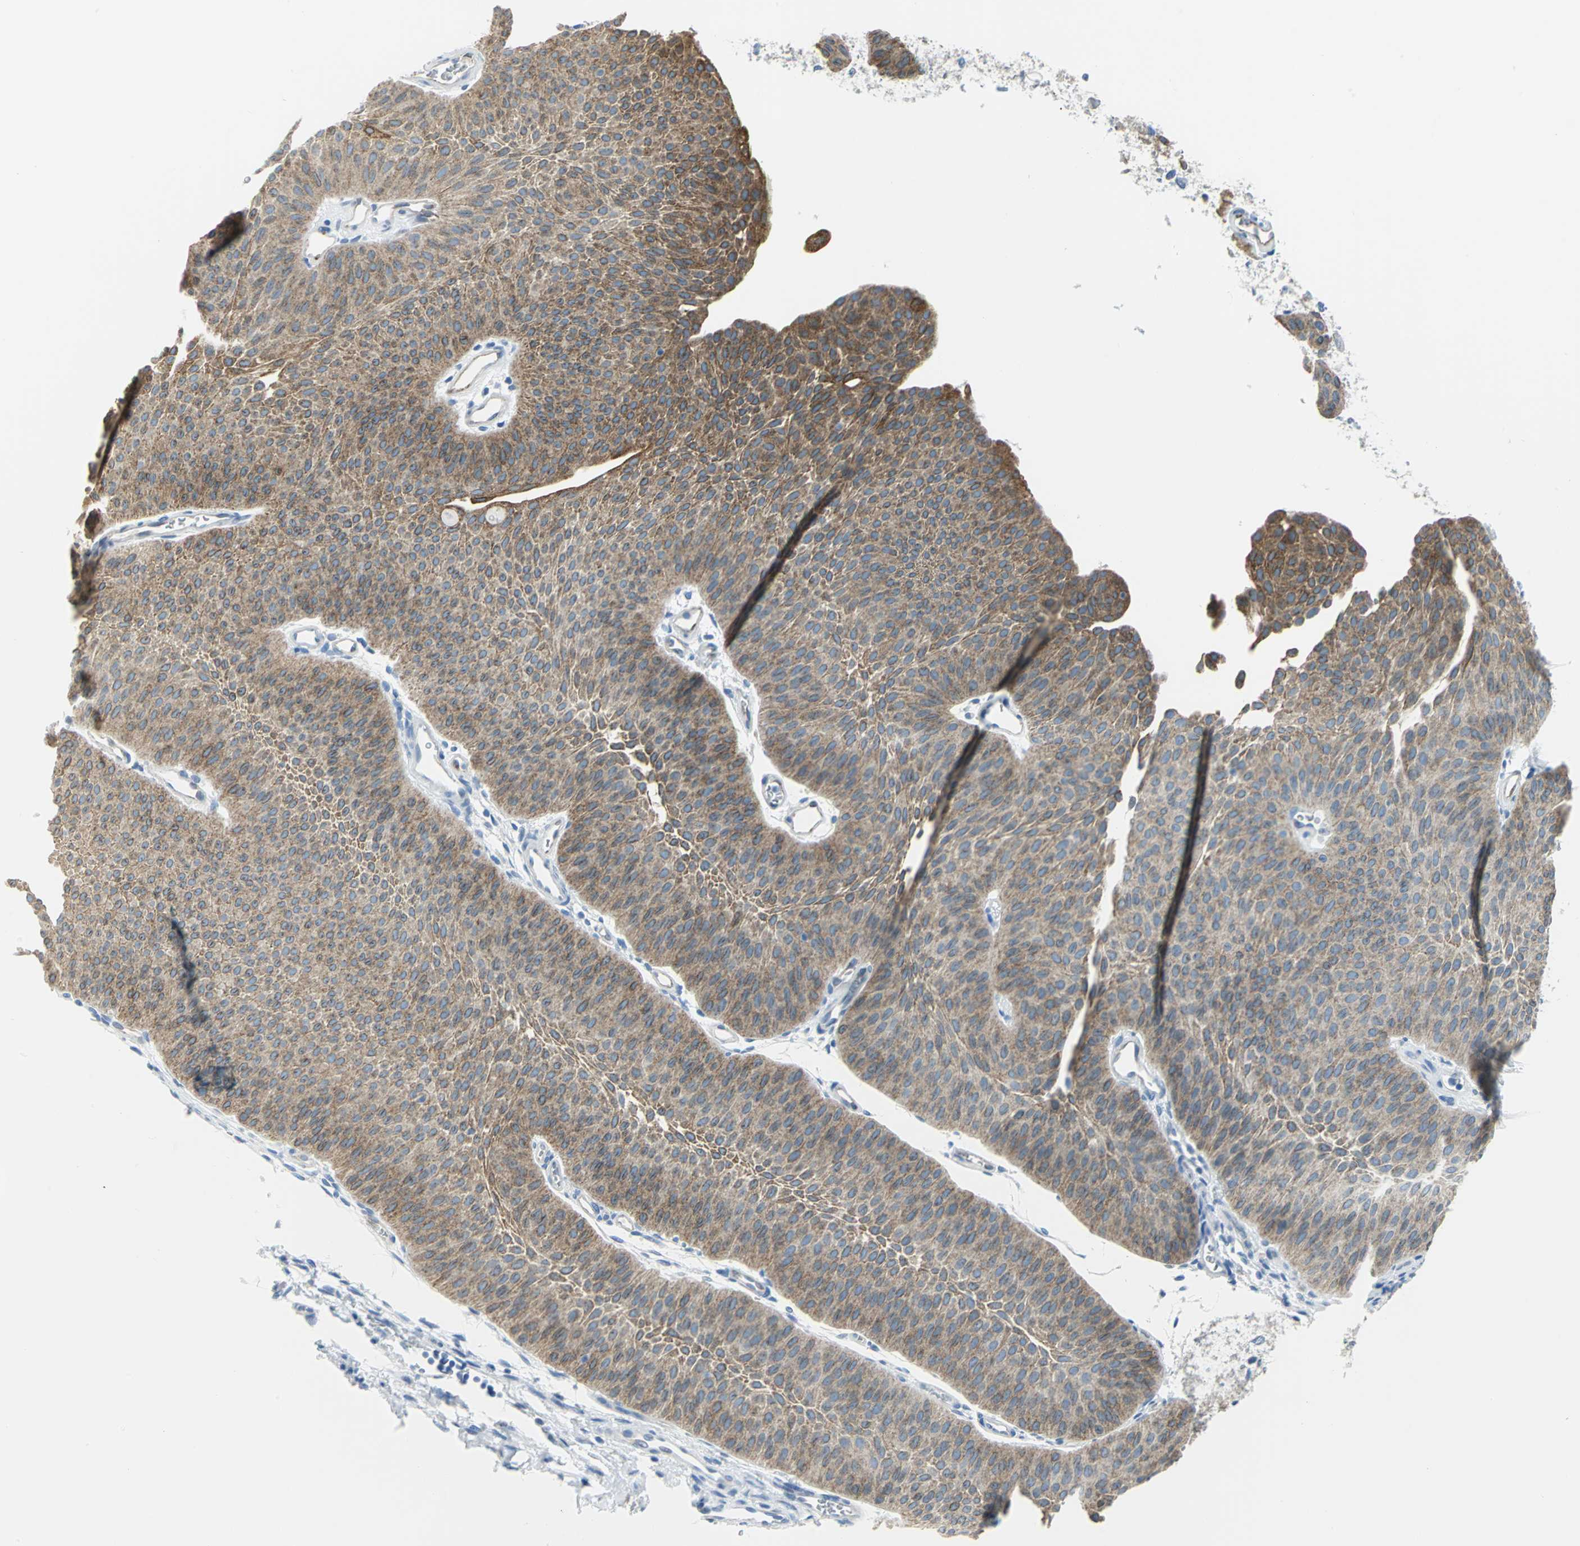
{"staining": {"intensity": "moderate", "quantity": ">75%", "location": "cytoplasmic/membranous"}, "tissue": "urothelial cancer", "cell_type": "Tumor cells", "image_type": "cancer", "snomed": [{"axis": "morphology", "description": "Urothelial carcinoma, Low grade"}, {"axis": "topography", "description": "Urinary bladder"}], "caption": "A brown stain shows moderate cytoplasmic/membranous staining of a protein in urothelial carcinoma (low-grade) tumor cells.", "gene": "CYB5A", "patient": {"sex": "female", "age": 60}}